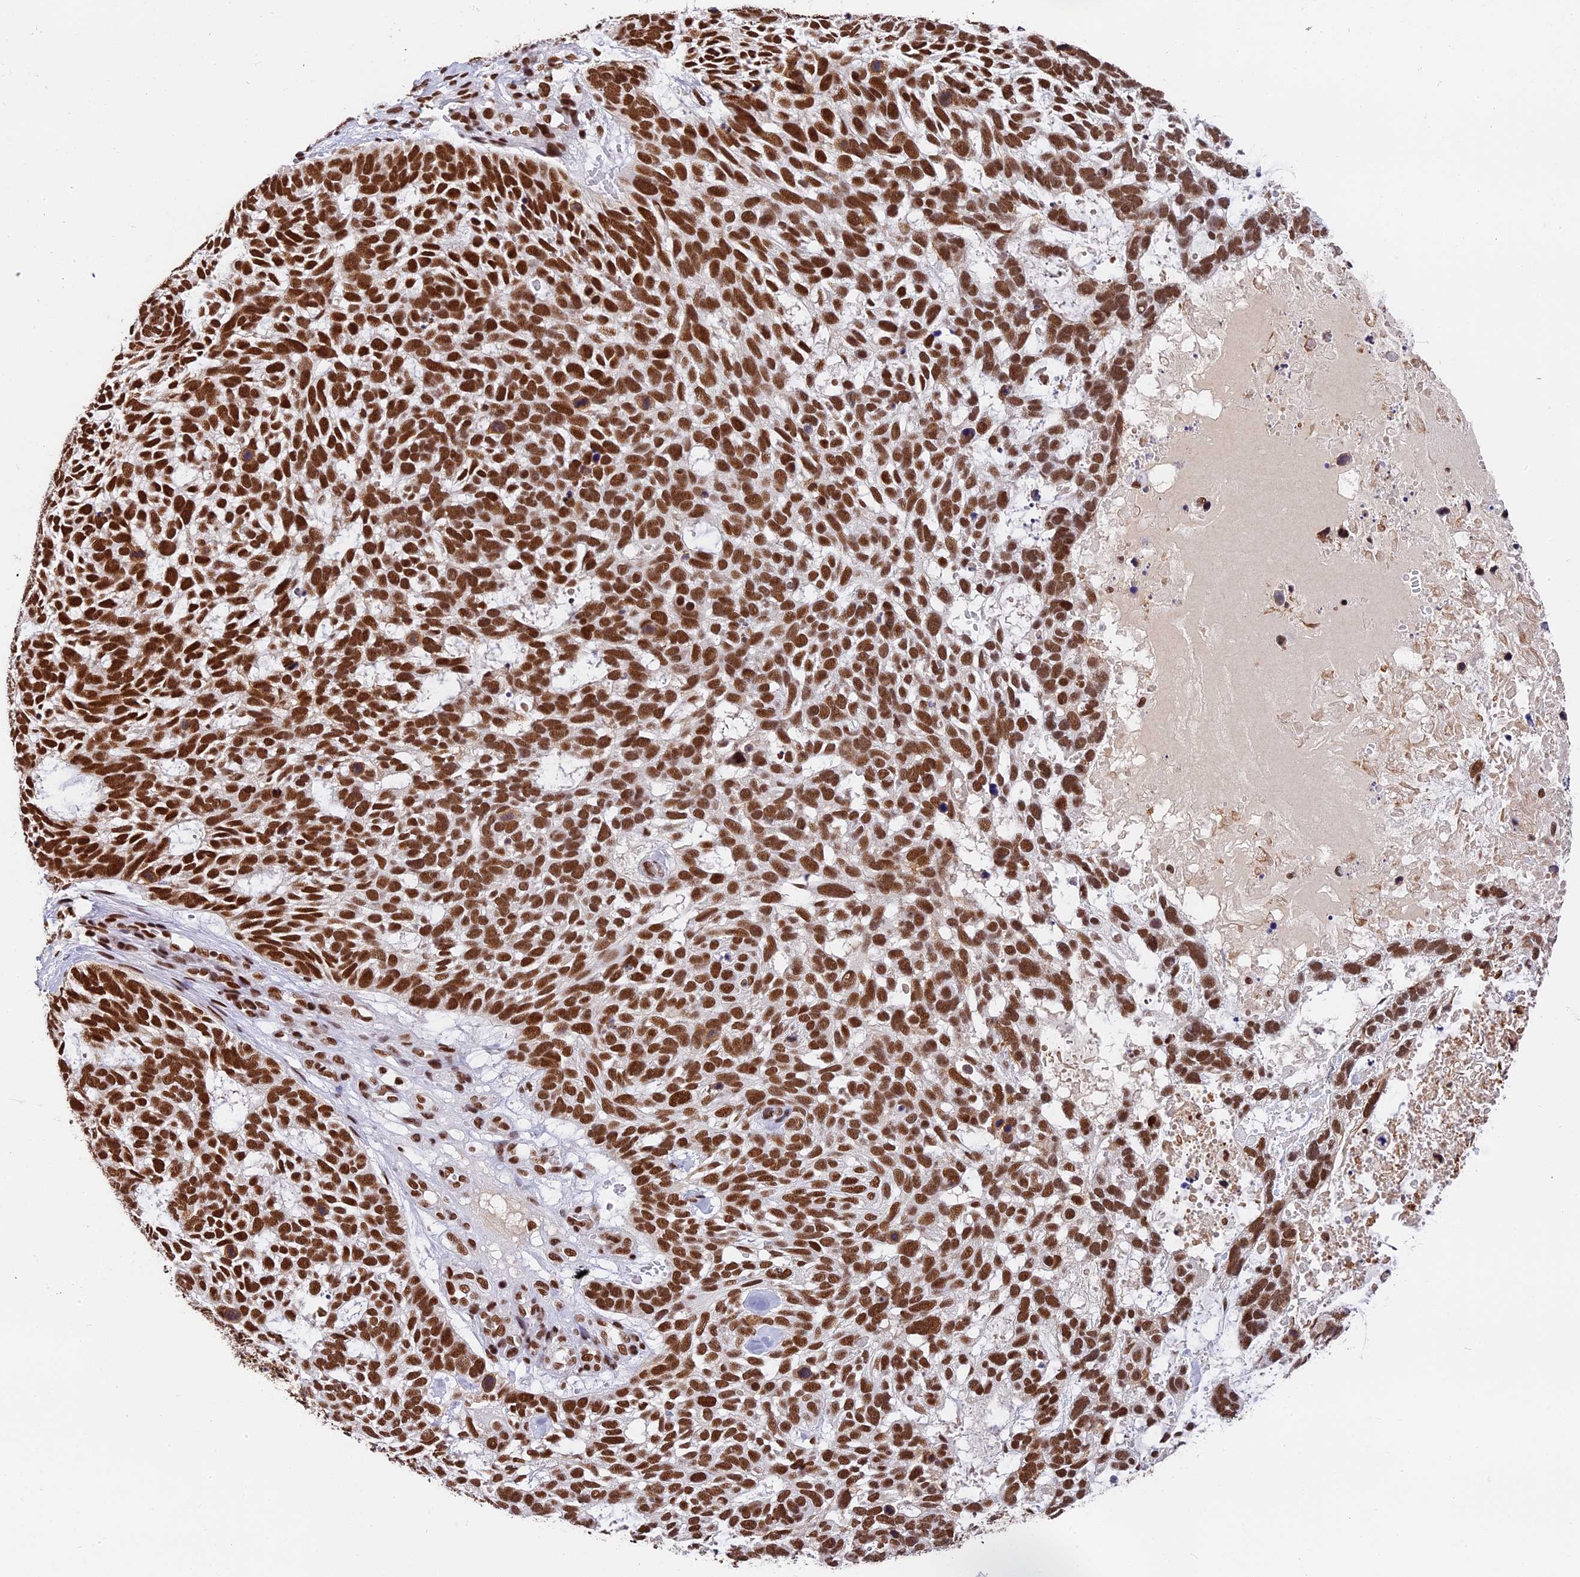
{"staining": {"intensity": "strong", "quantity": ">75%", "location": "nuclear"}, "tissue": "skin cancer", "cell_type": "Tumor cells", "image_type": "cancer", "snomed": [{"axis": "morphology", "description": "Basal cell carcinoma"}, {"axis": "topography", "description": "Skin"}], "caption": "About >75% of tumor cells in skin cancer demonstrate strong nuclear protein positivity as visualized by brown immunohistochemical staining.", "gene": "SBNO1", "patient": {"sex": "male", "age": 88}}